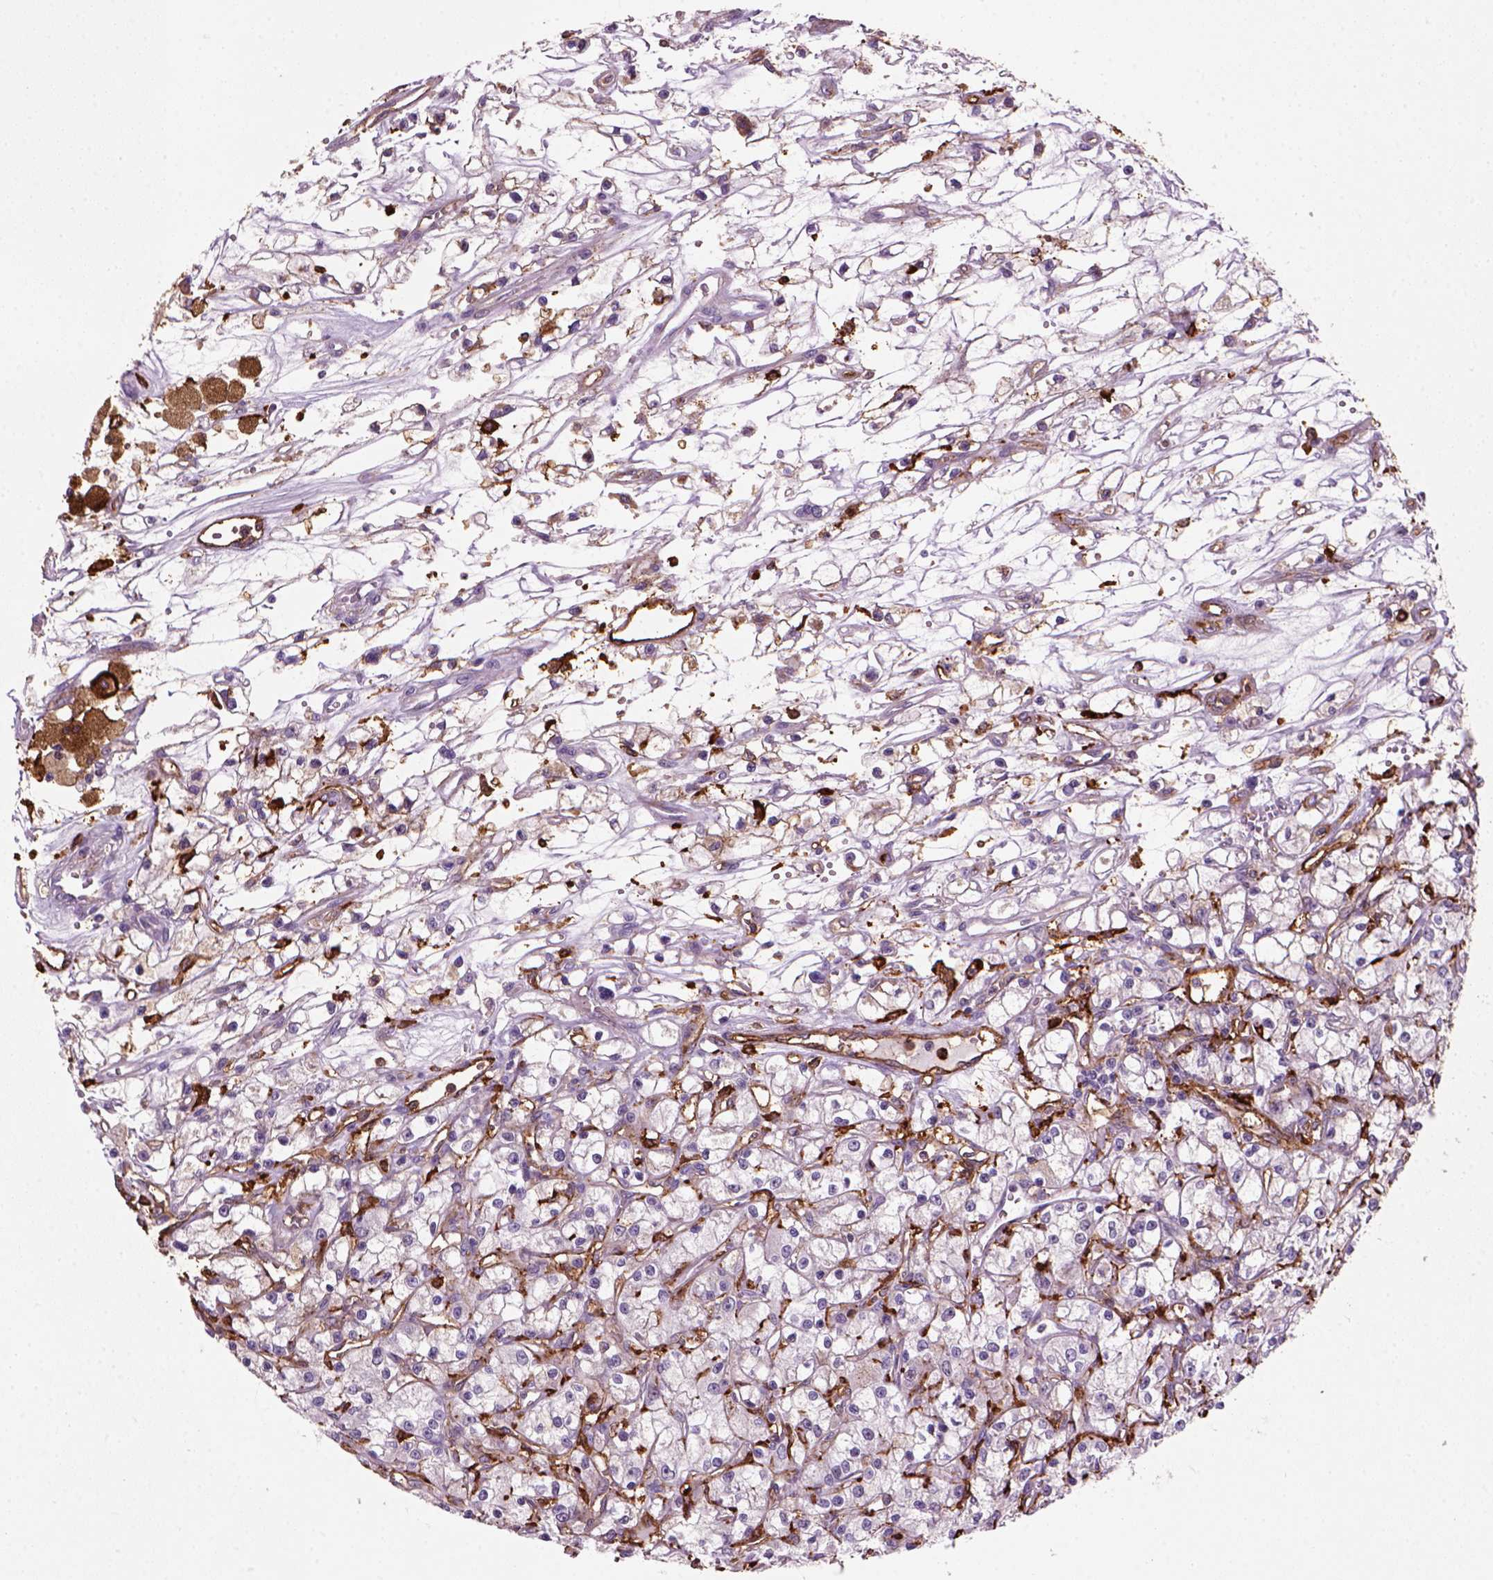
{"staining": {"intensity": "weak", "quantity": "25%-75%", "location": "cytoplasmic/membranous"}, "tissue": "renal cancer", "cell_type": "Tumor cells", "image_type": "cancer", "snomed": [{"axis": "morphology", "description": "Adenocarcinoma, NOS"}, {"axis": "topography", "description": "Kidney"}], "caption": "Immunohistochemistry (DAB (3,3'-diaminobenzidine)) staining of human renal cancer (adenocarcinoma) reveals weak cytoplasmic/membranous protein positivity in about 25%-75% of tumor cells.", "gene": "MARCKS", "patient": {"sex": "female", "age": 59}}